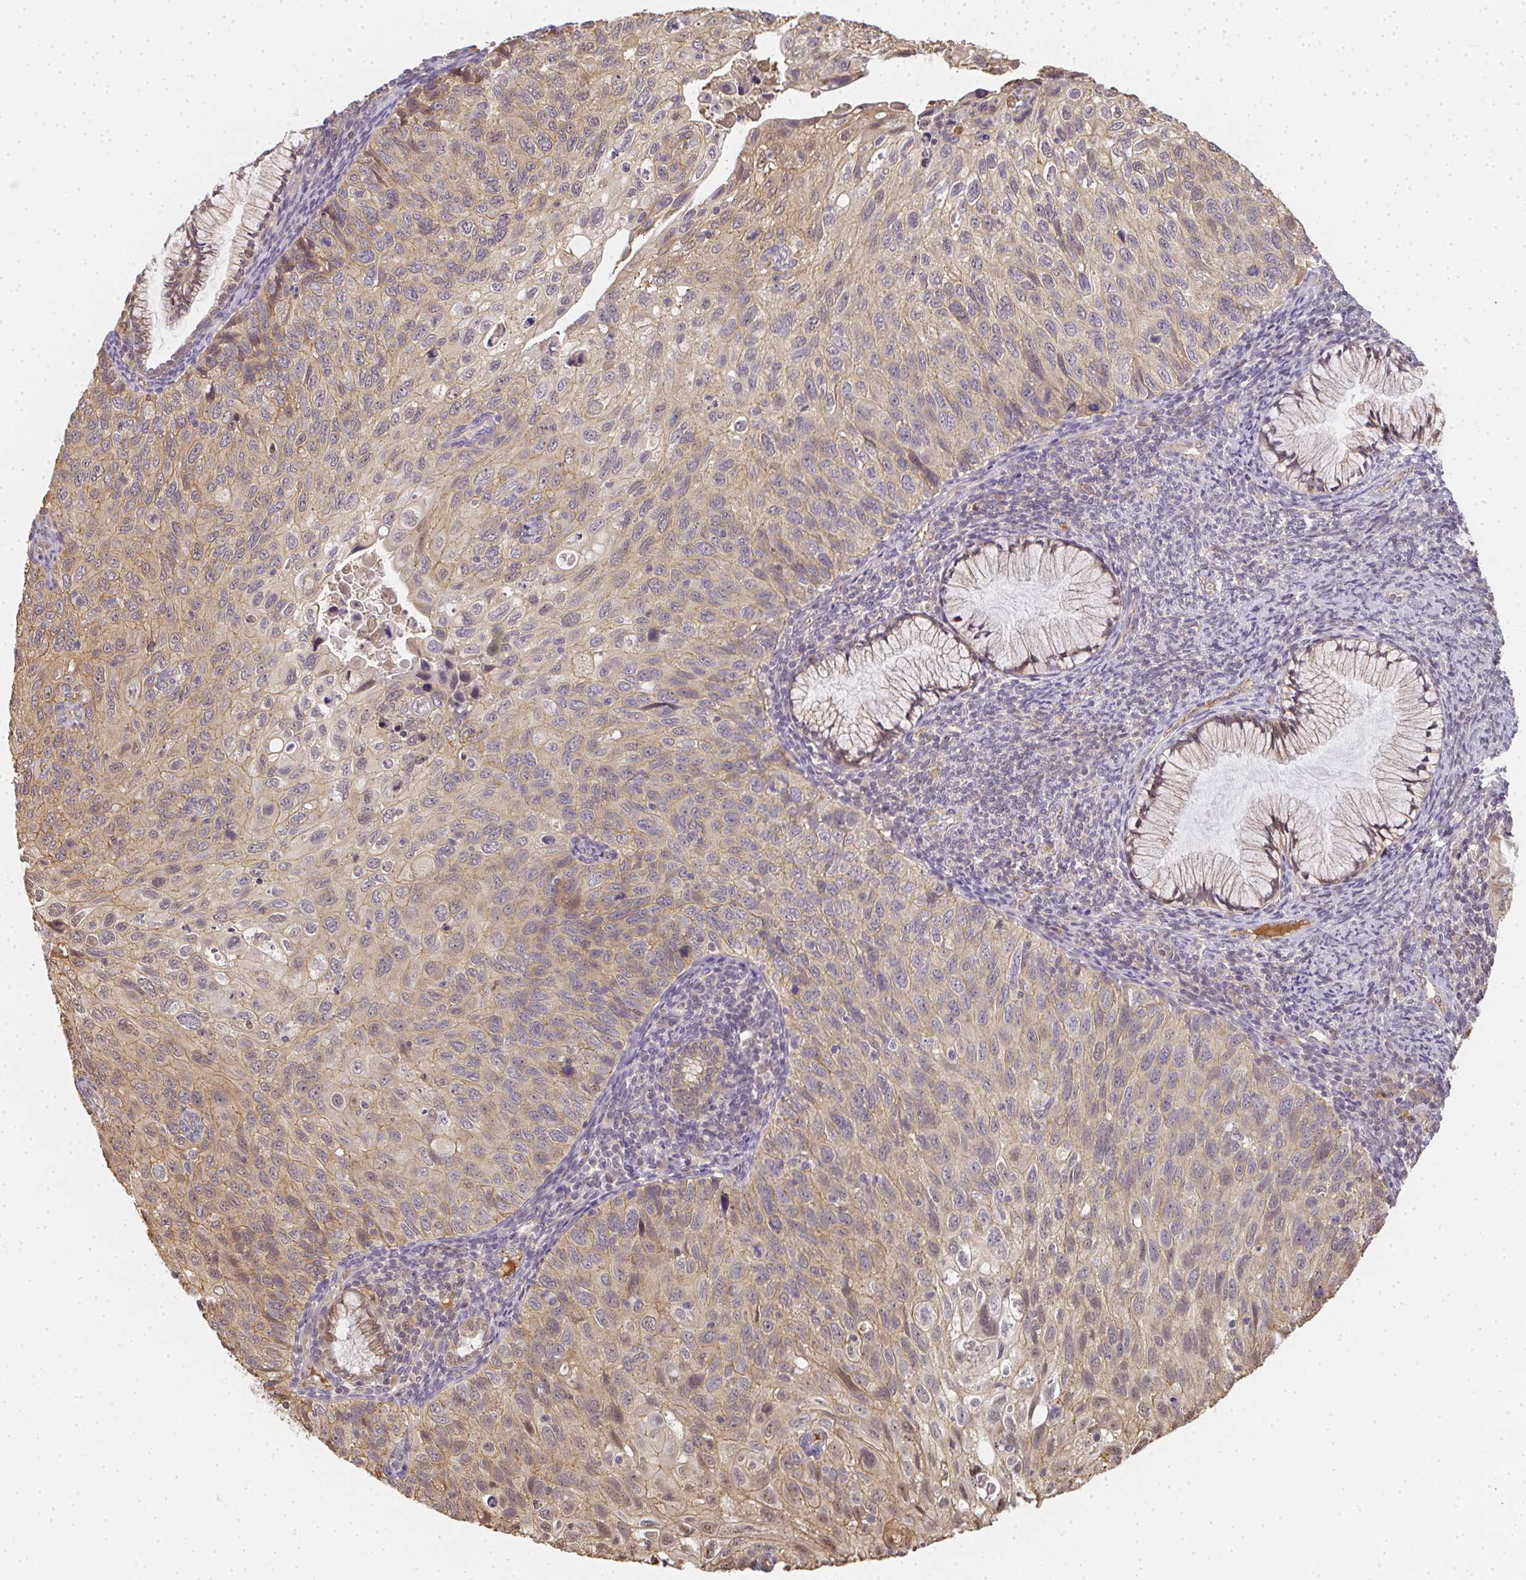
{"staining": {"intensity": "weak", "quantity": ">75%", "location": "cytoplasmic/membranous"}, "tissue": "cervical cancer", "cell_type": "Tumor cells", "image_type": "cancer", "snomed": [{"axis": "morphology", "description": "Squamous cell carcinoma, NOS"}, {"axis": "topography", "description": "Cervix"}], "caption": "The micrograph reveals staining of cervical cancer (squamous cell carcinoma), revealing weak cytoplasmic/membranous protein expression (brown color) within tumor cells. (brown staining indicates protein expression, while blue staining denotes nuclei).", "gene": "SLC35B3", "patient": {"sex": "female", "age": 70}}